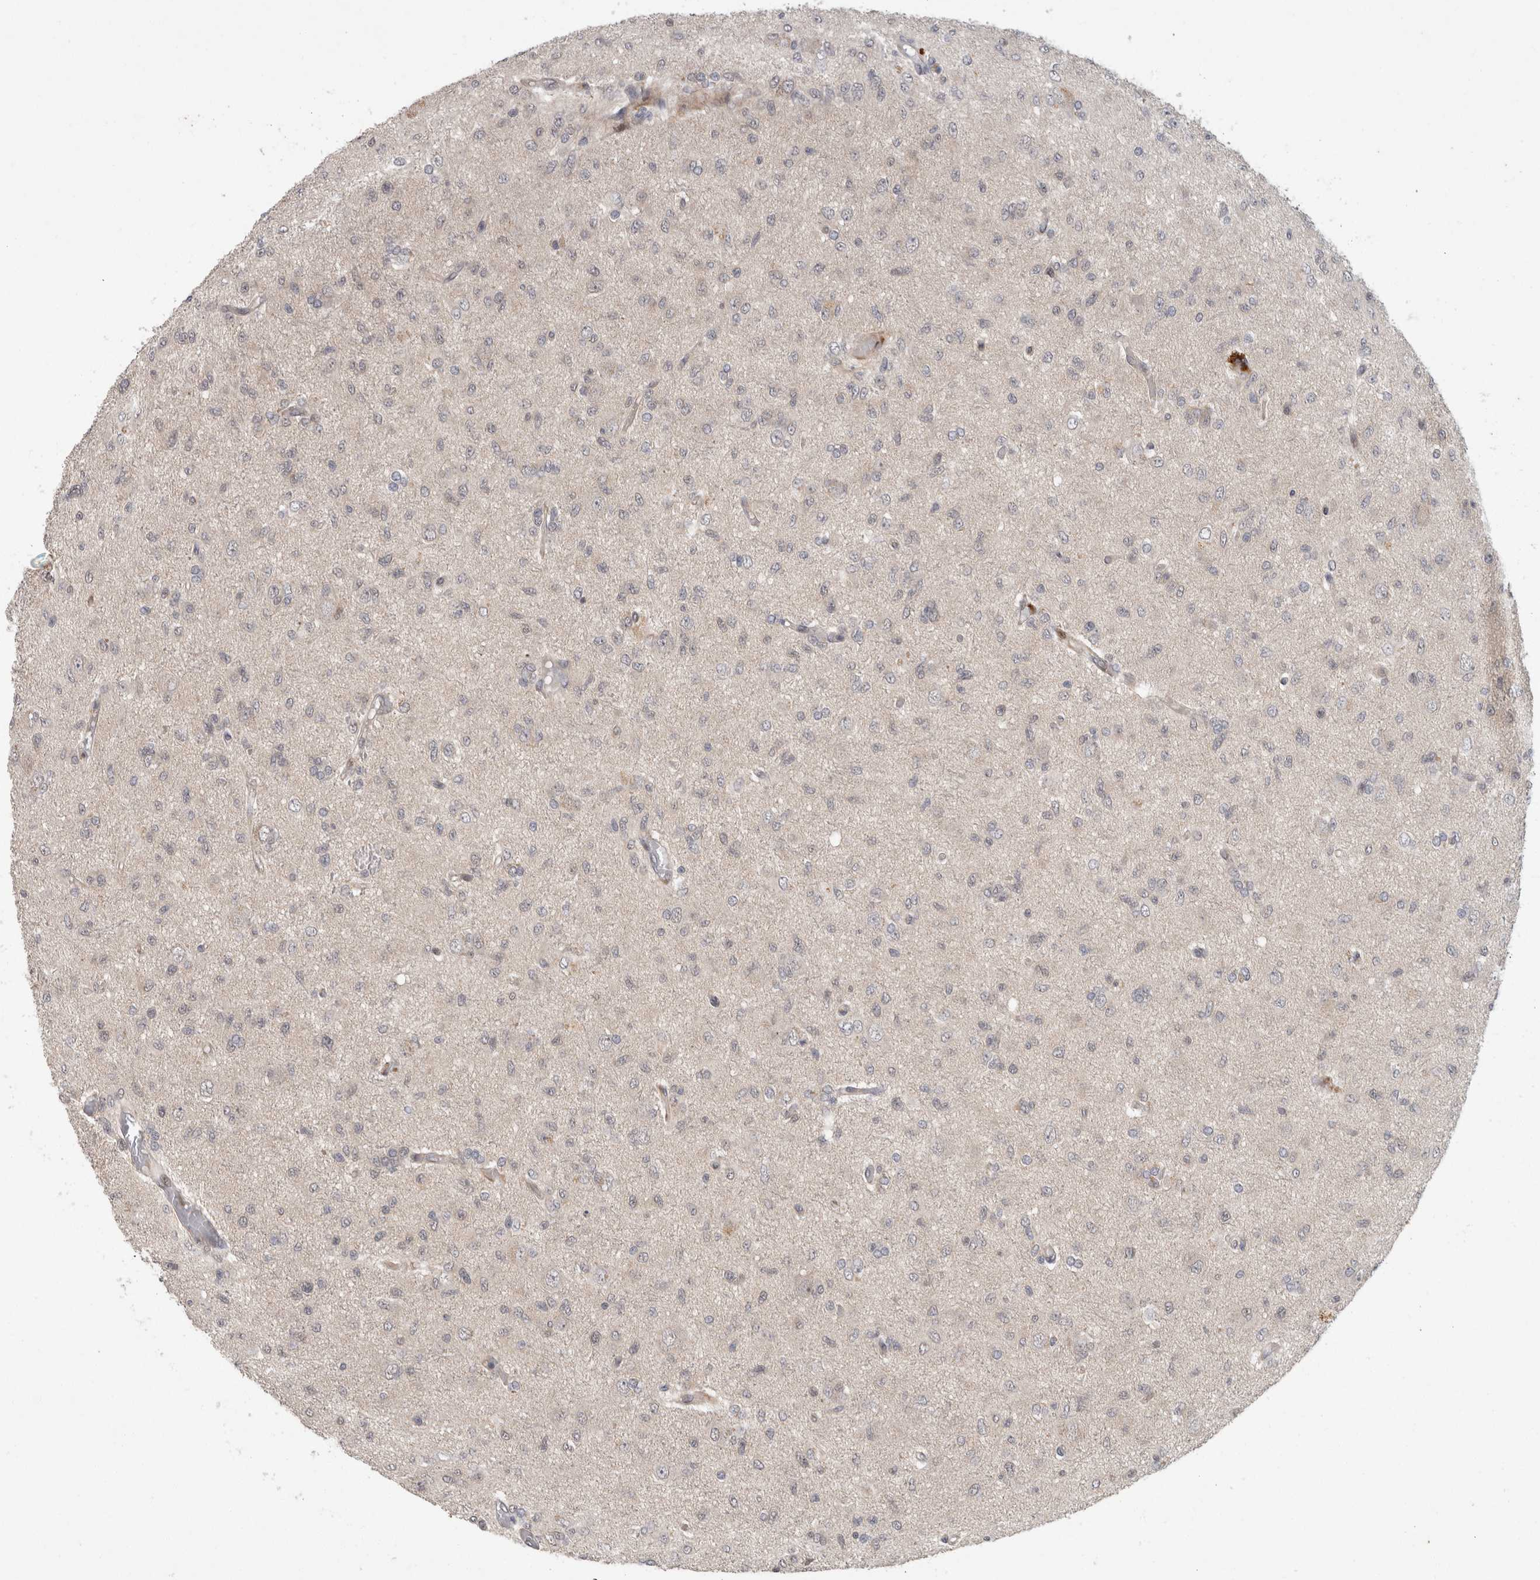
{"staining": {"intensity": "negative", "quantity": "none", "location": "none"}, "tissue": "glioma", "cell_type": "Tumor cells", "image_type": "cancer", "snomed": [{"axis": "morphology", "description": "Glioma, malignant, High grade"}, {"axis": "topography", "description": "Brain"}], "caption": "Immunohistochemistry of glioma exhibits no positivity in tumor cells.", "gene": "CRISPLD1", "patient": {"sex": "female", "age": 59}}